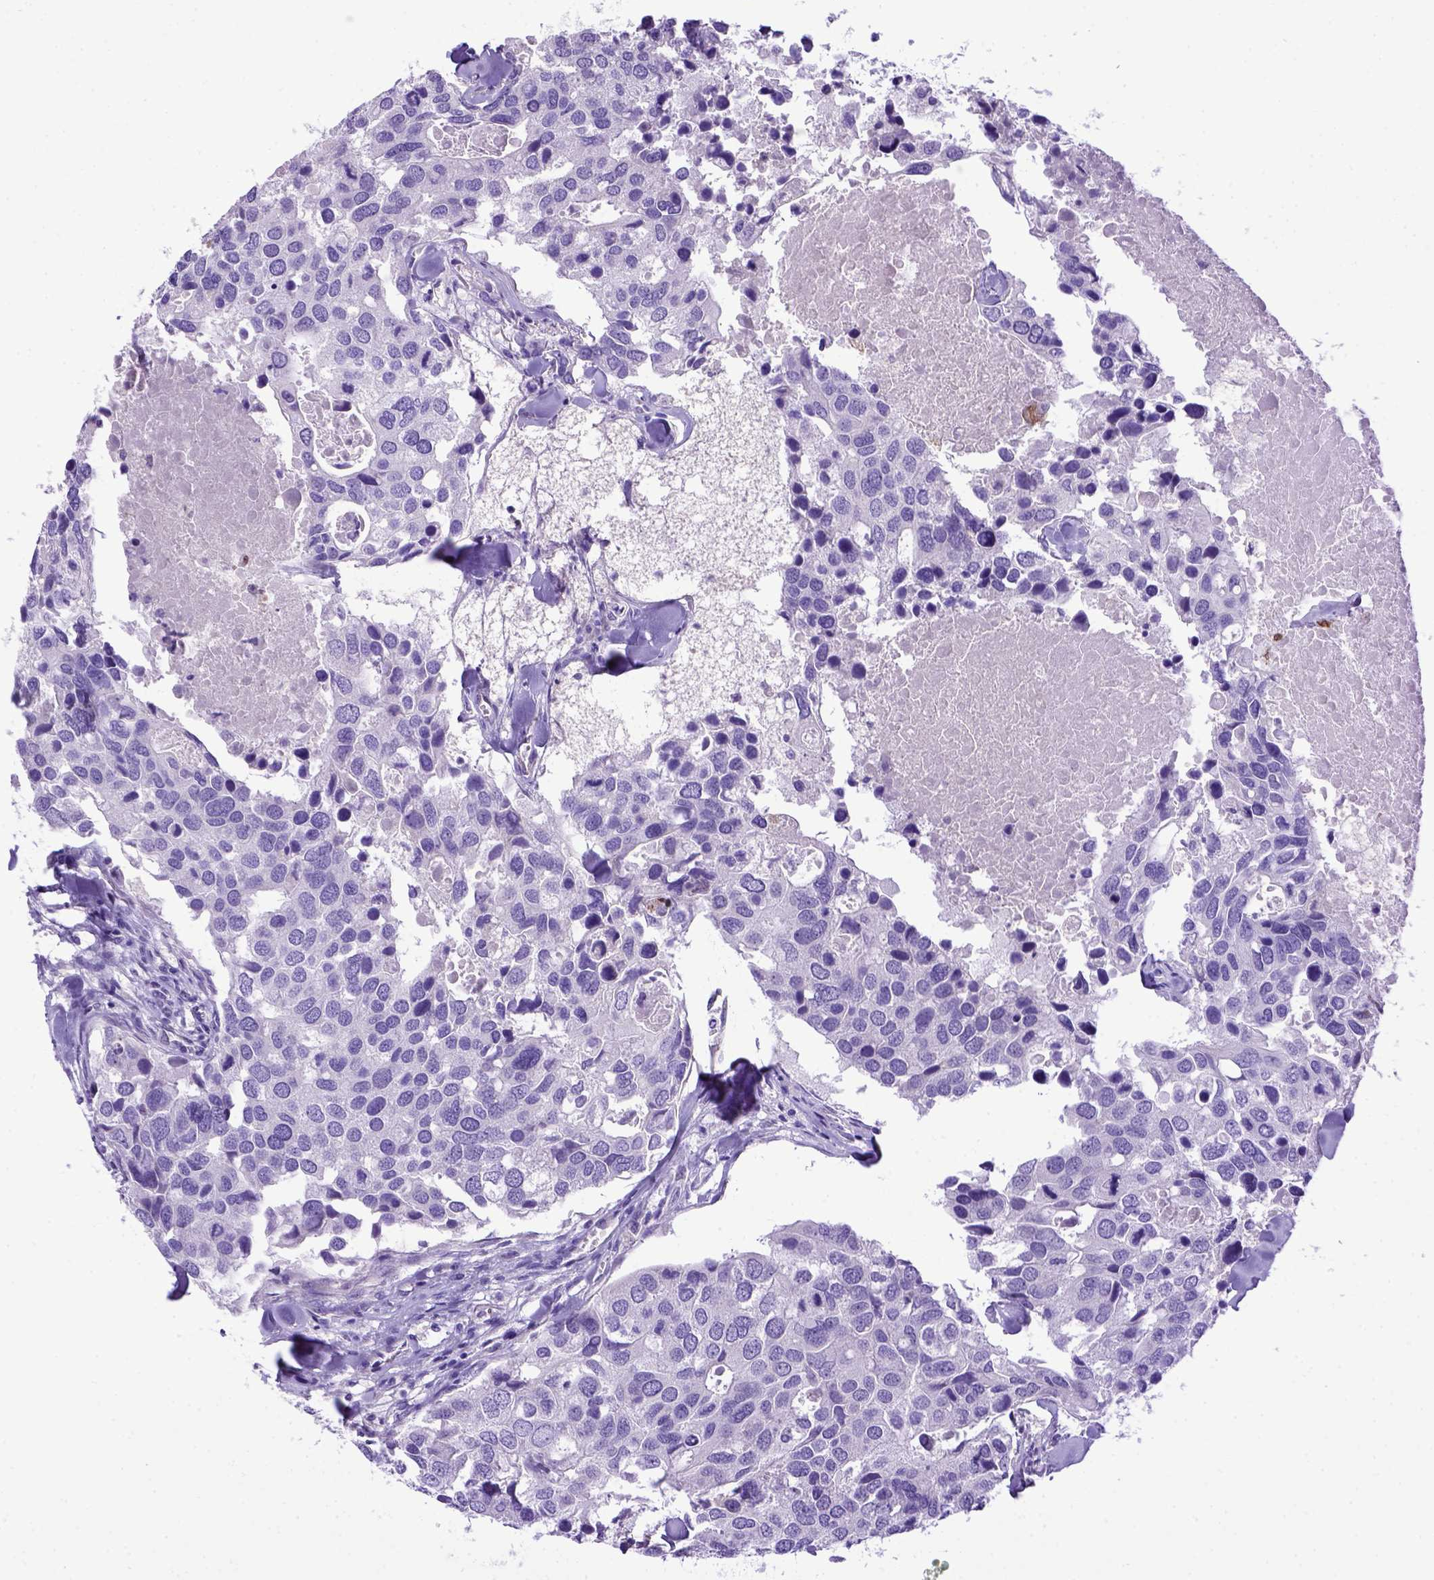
{"staining": {"intensity": "negative", "quantity": "none", "location": "none"}, "tissue": "breast cancer", "cell_type": "Tumor cells", "image_type": "cancer", "snomed": [{"axis": "morphology", "description": "Duct carcinoma"}, {"axis": "topography", "description": "Breast"}], "caption": "Tumor cells show no significant protein positivity in breast invasive ductal carcinoma.", "gene": "PTGES", "patient": {"sex": "female", "age": 83}}